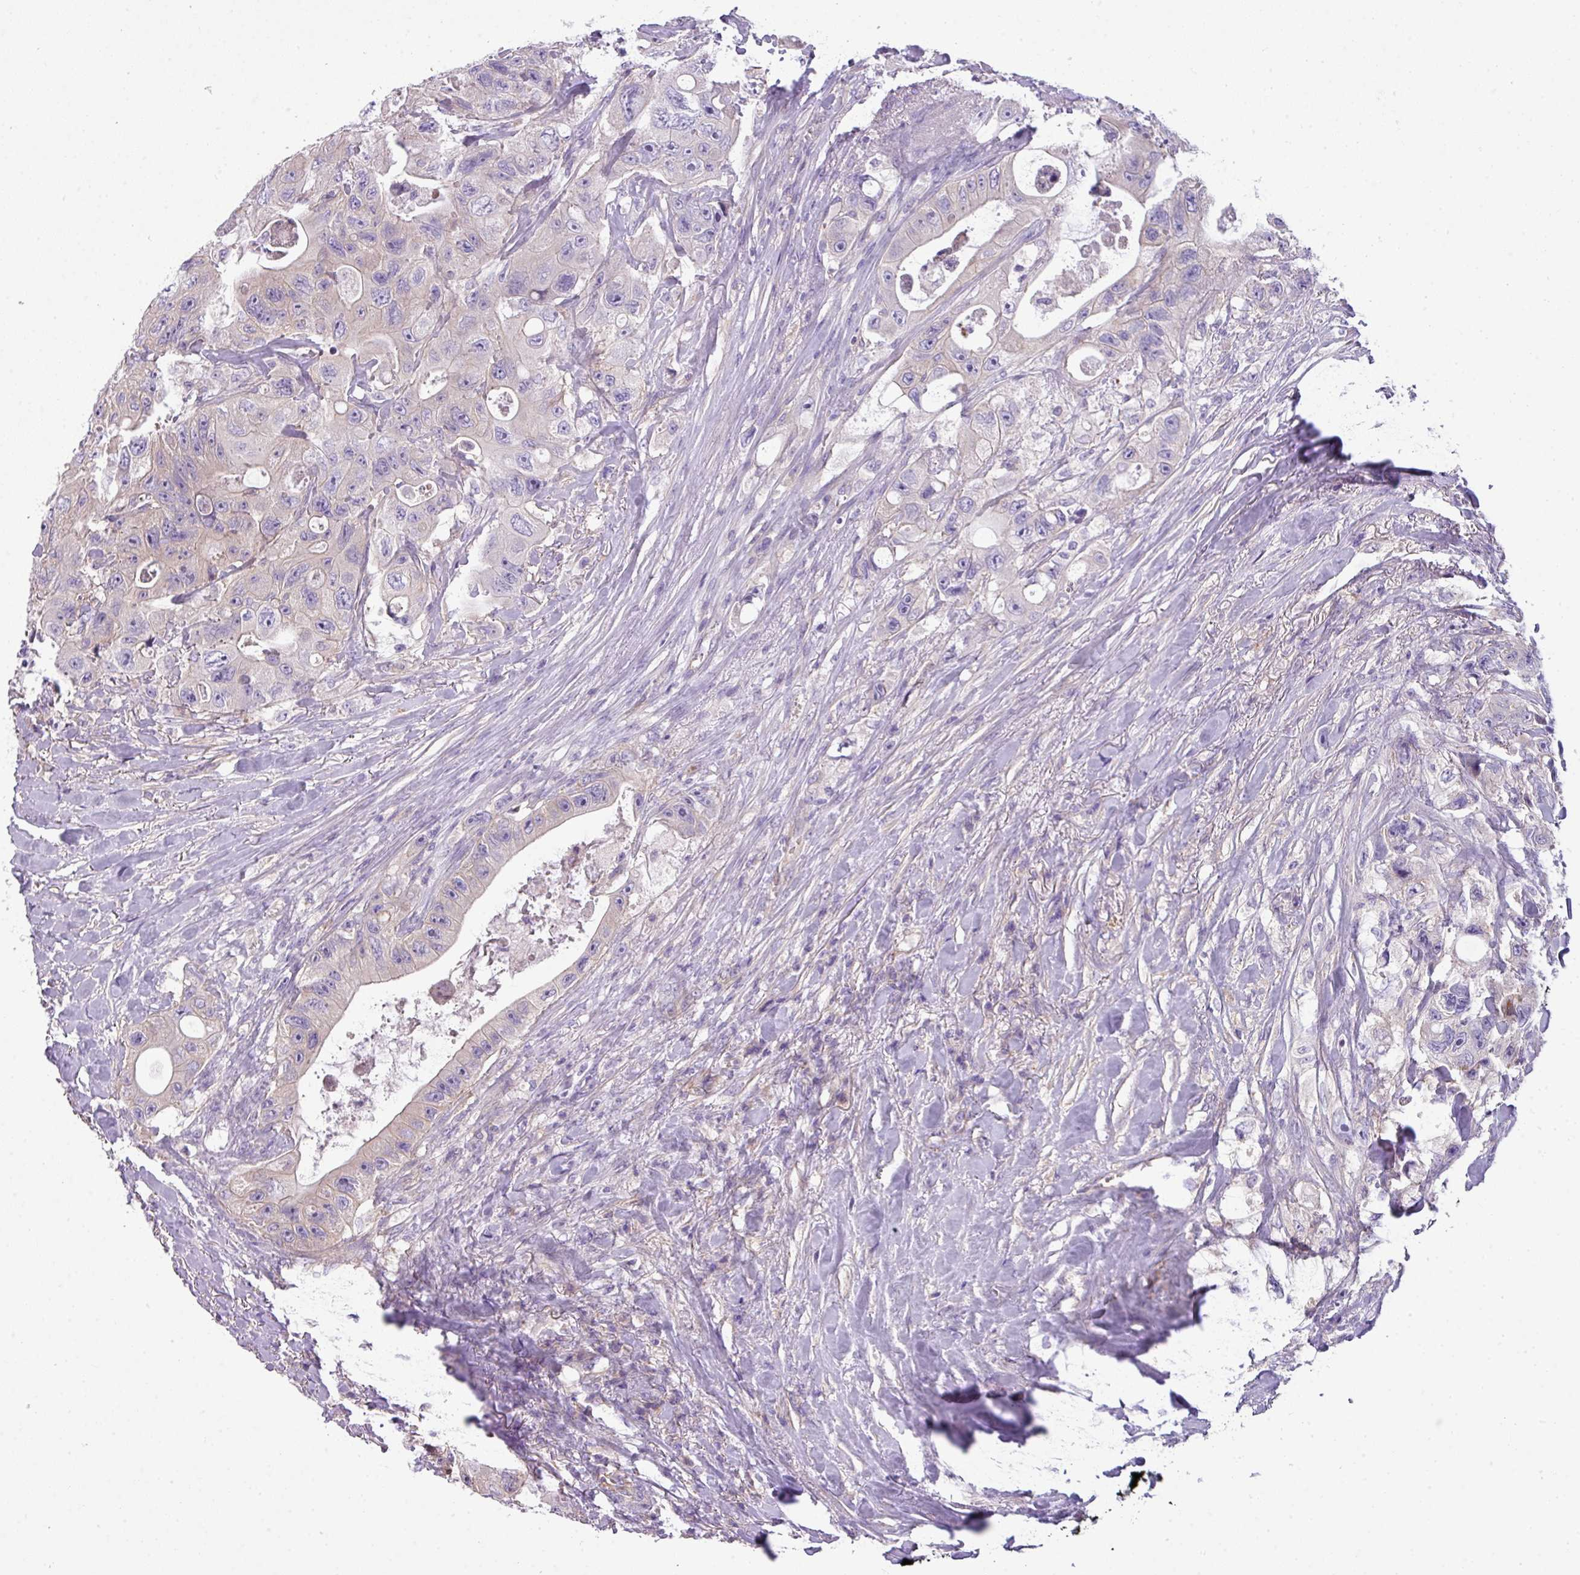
{"staining": {"intensity": "weak", "quantity": "<25%", "location": "cytoplasmic/membranous"}, "tissue": "colorectal cancer", "cell_type": "Tumor cells", "image_type": "cancer", "snomed": [{"axis": "morphology", "description": "Adenocarcinoma, NOS"}, {"axis": "topography", "description": "Colon"}], "caption": "Immunohistochemistry (IHC) histopathology image of human adenocarcinoma (colorectal) stained for a protein (brown), which shows no positivity in tumor cells.", "gene": "PALS2", "patient": {"sex": "female", "age": 46}}